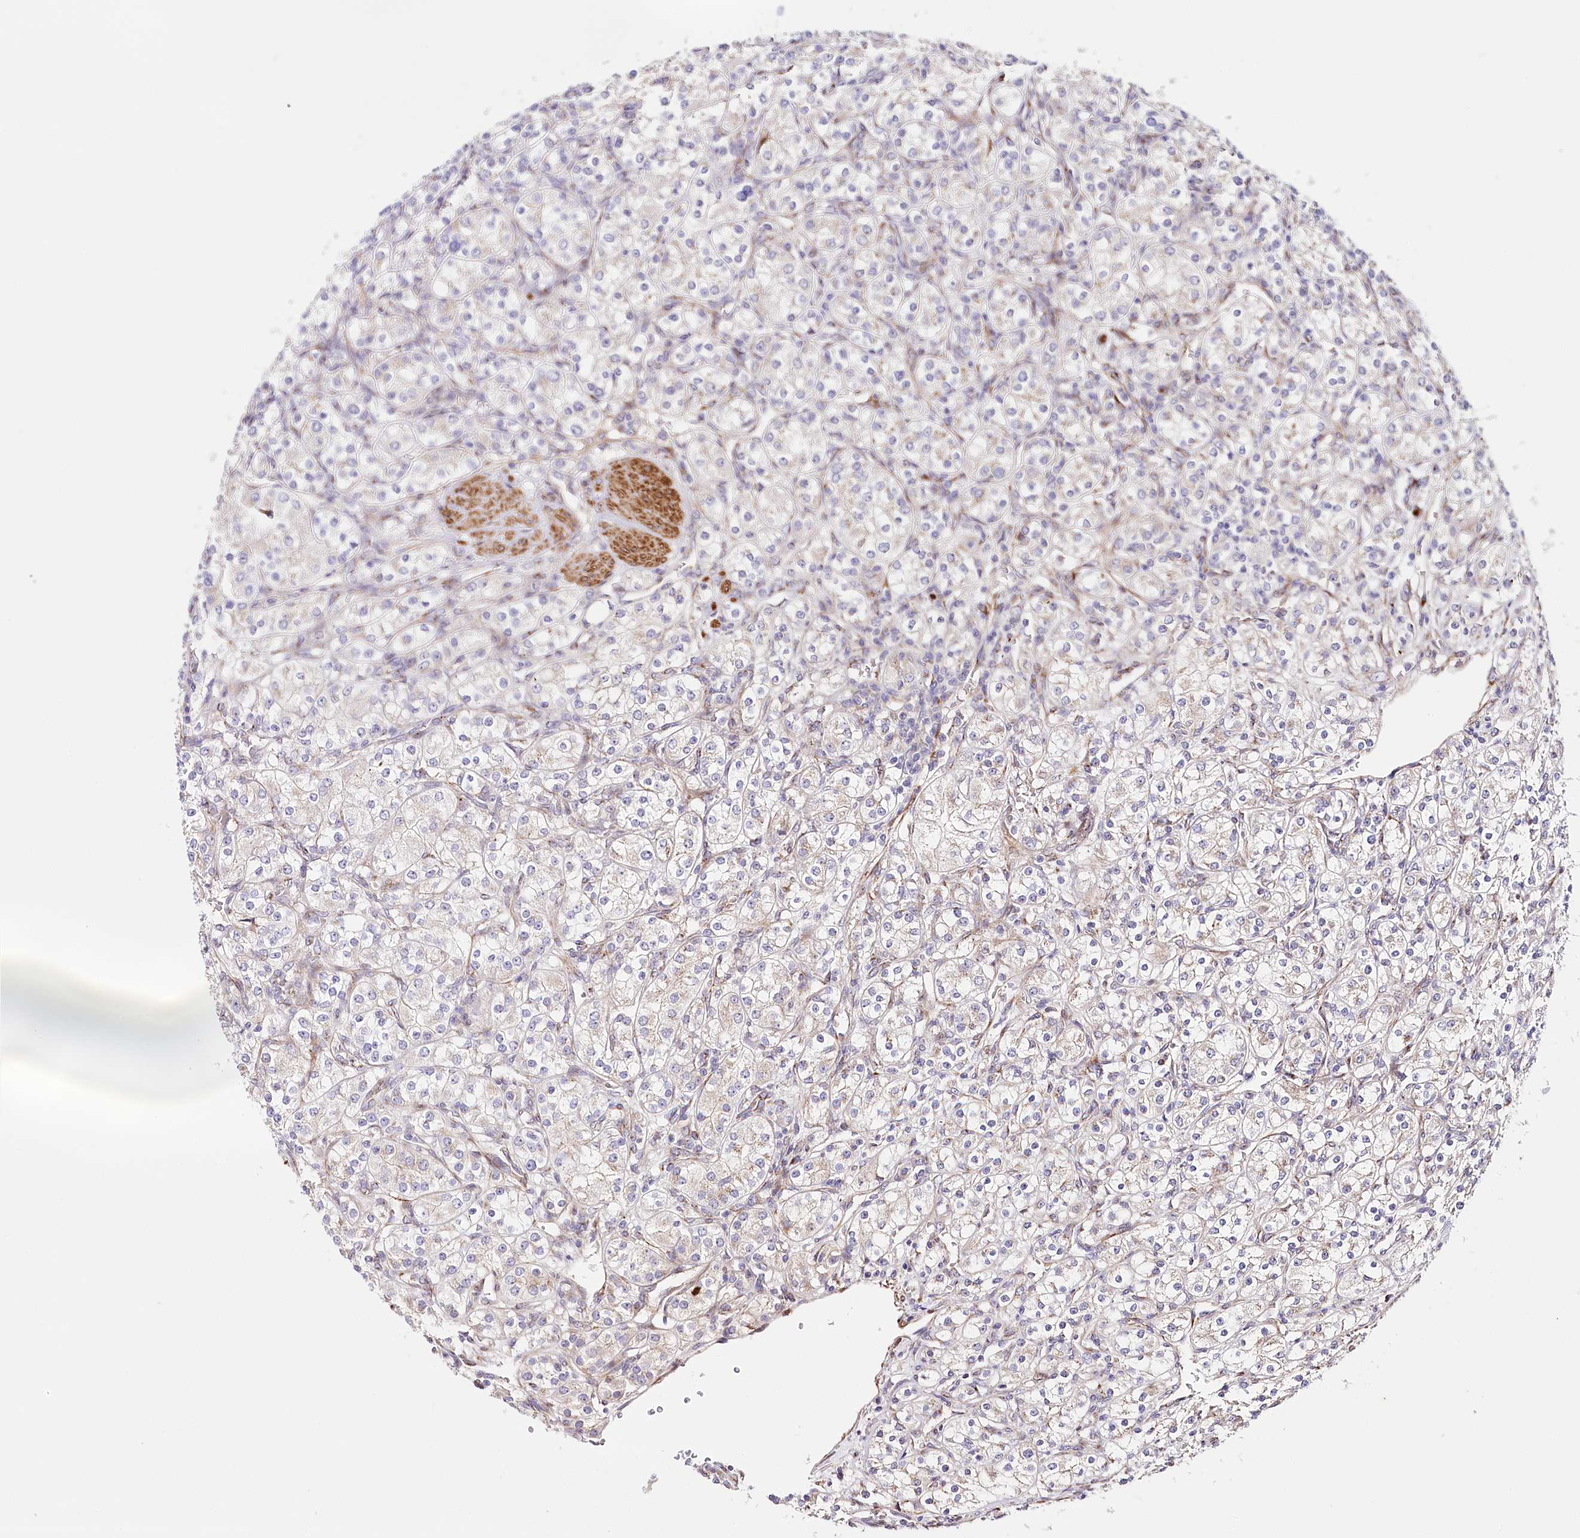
{"staining": {"intensity": "negative", "quantity": "none", "location": "none"}, "tissue": "renal cancer", "cell_type": "Tumor cells", "image_type": "cancer", "snomed": [{"axis": "morphology", "description": "Adenocarcinoma, NOS"}, {"axis": "topography", "description": "Kidney"}], "caption": "This is a histopathology image of immunohistochemistry staining of renal cancer (adenocarcinoma), which shows no expression in tumor cells.", "gene": "ABRAXAS2", "patient": {"sex": "male", "age": 77}}